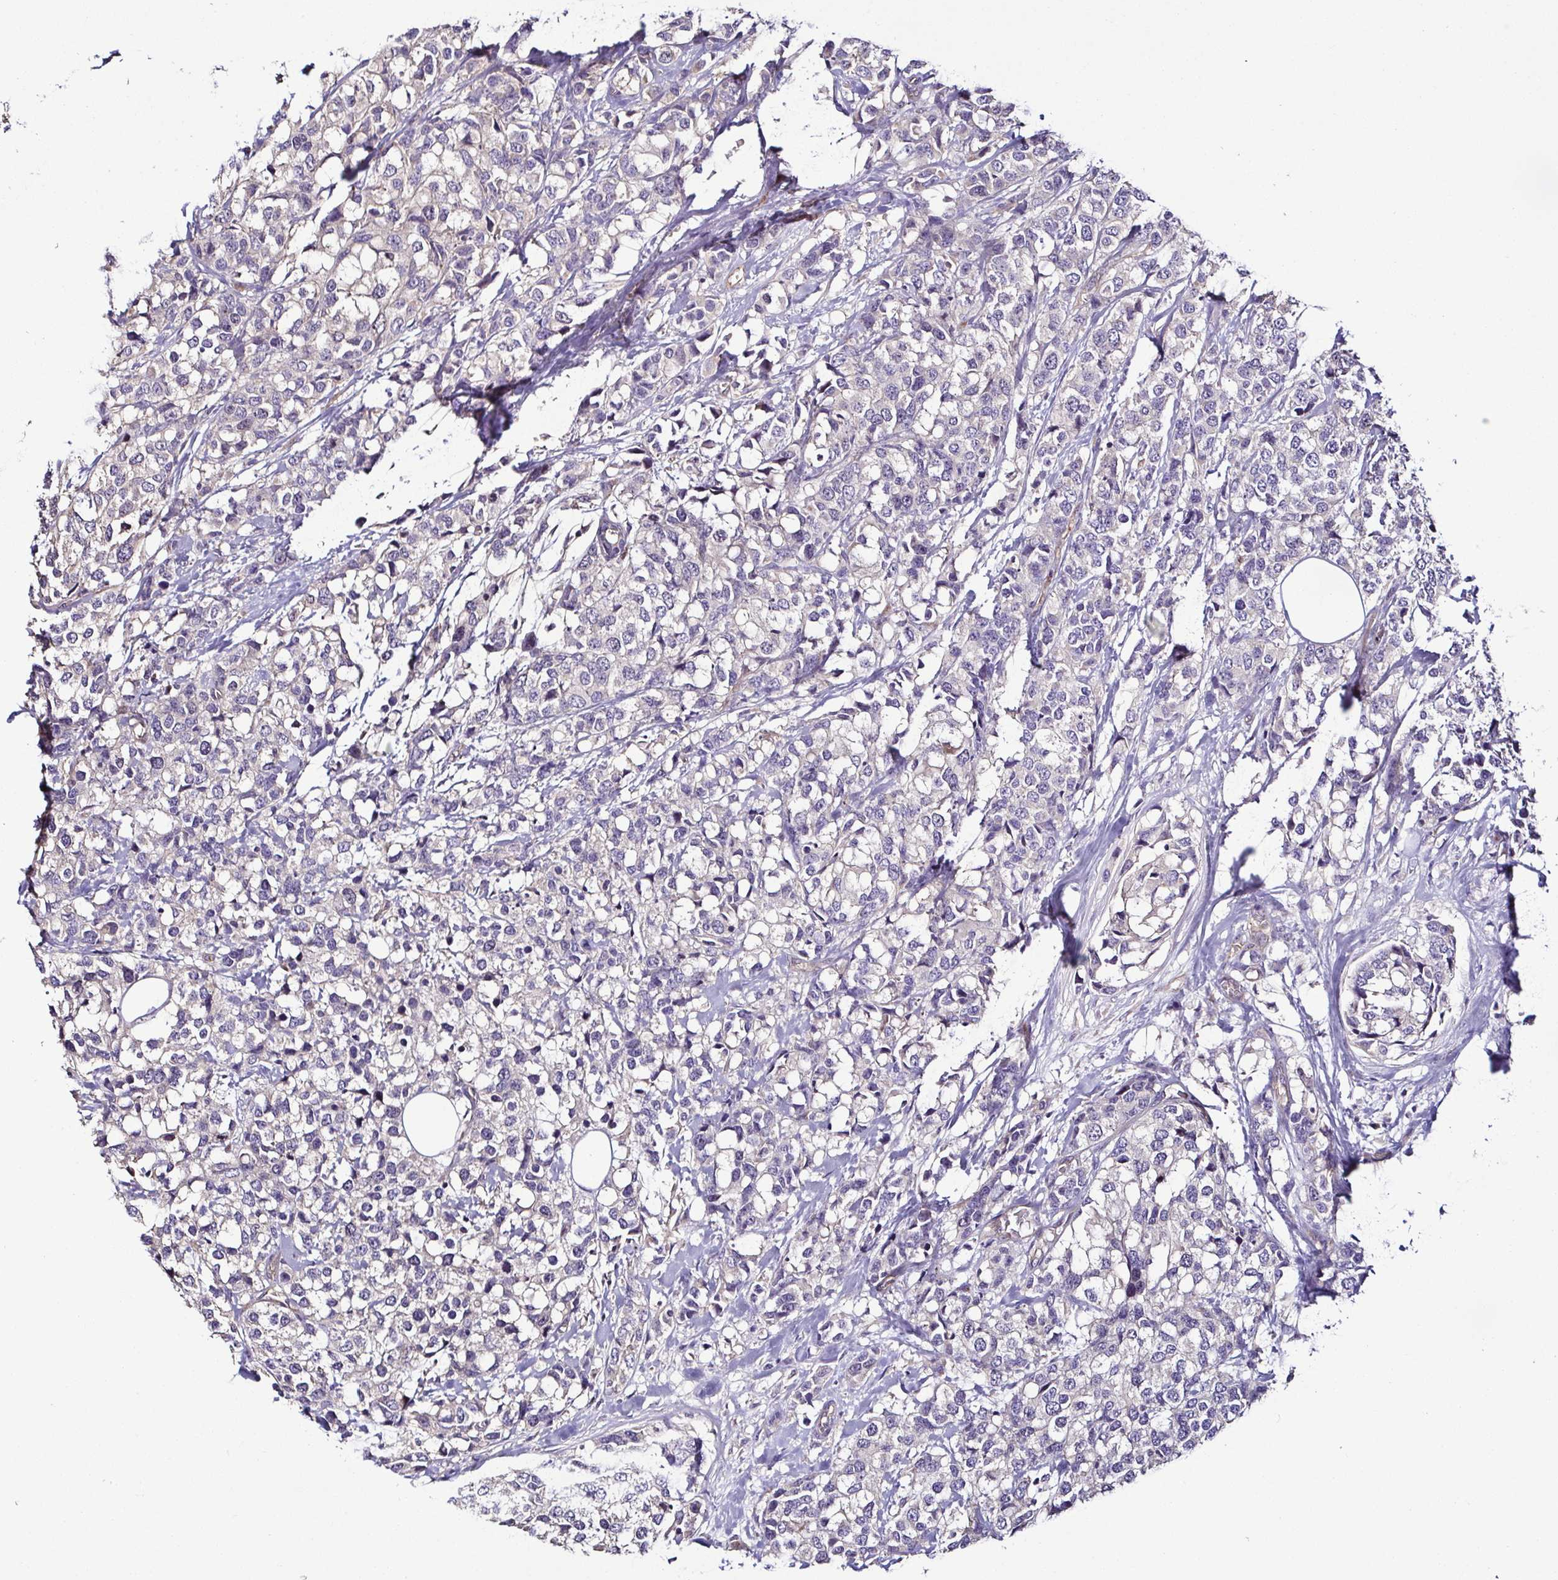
{"staining": {"intensity": "negative", "quantity": "none", "location": "none"}, "tissue": "breast cancer", "cell_type": "Tumor cells", "image_type": "cancer", "snomed": [{"axis": "morphology", "description": "Lobular carcinoma"}, {"axis": "topography", "description": "Breast"}], "caption": "Human breast lobular carcinoma stained for a protein using IHC demonstrates no expression in tumor cells.", "gene": "LMOD2", "patient": {"sex": "female", "age": 59}}